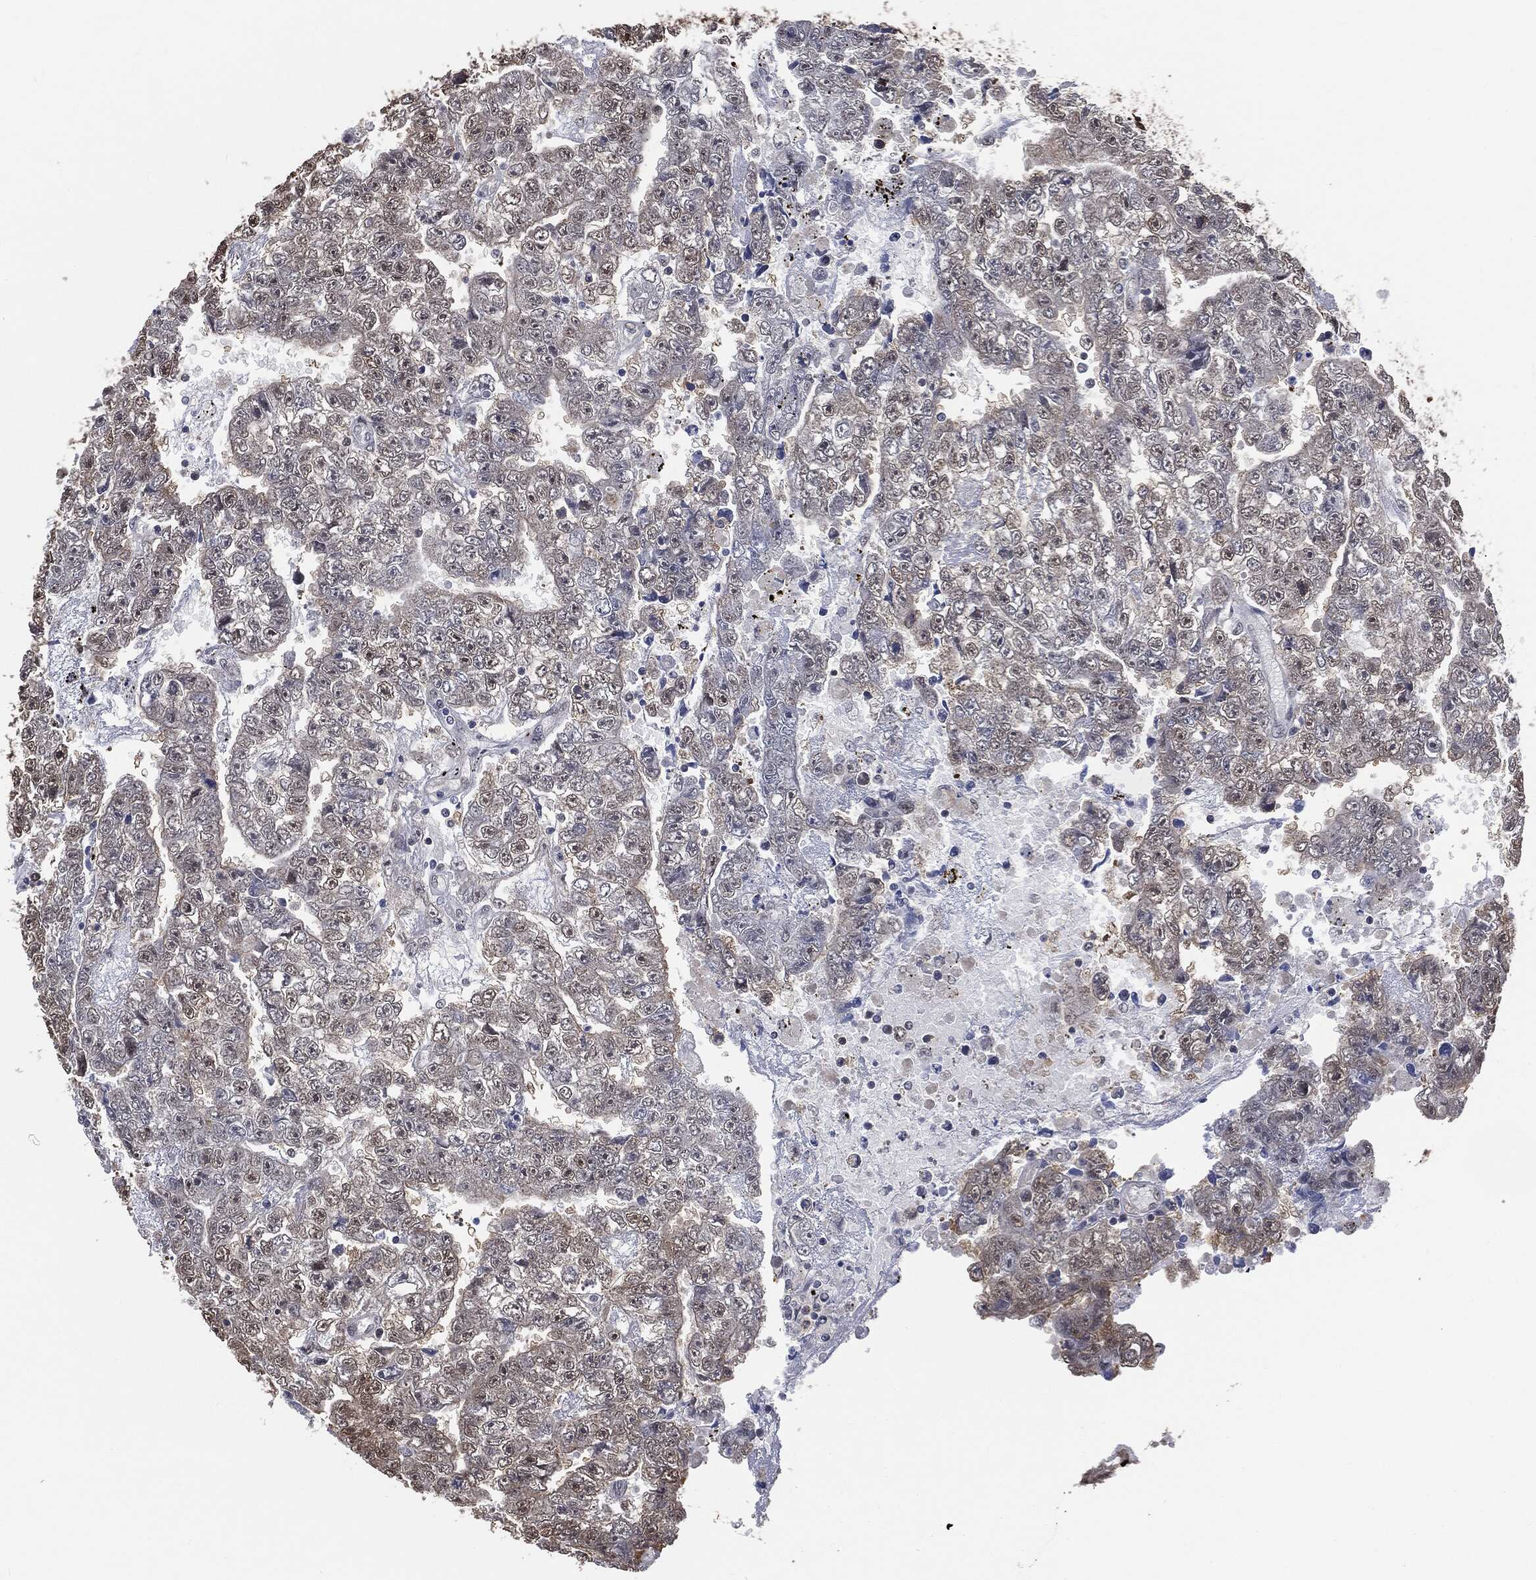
{"staining": {"intensity": "negative", "quantity": "none", "location": "none"}, "tissue": "testis cancer", "cell_type": "Tumor cells", "image_type": "cancer", "snomed": [{"axis": "morphology", "description": "Carcinoma, Embryonal, NOS"}, {"axis": "topography", "description": "Testis"}], "caption": "A micrograph of testis cancer (embryonal carcinoma) stained for a protein exhibits no brown staining in tumor cells.", "gene": "SHLD2", "patient": {"sex": "male", "age": 25}}